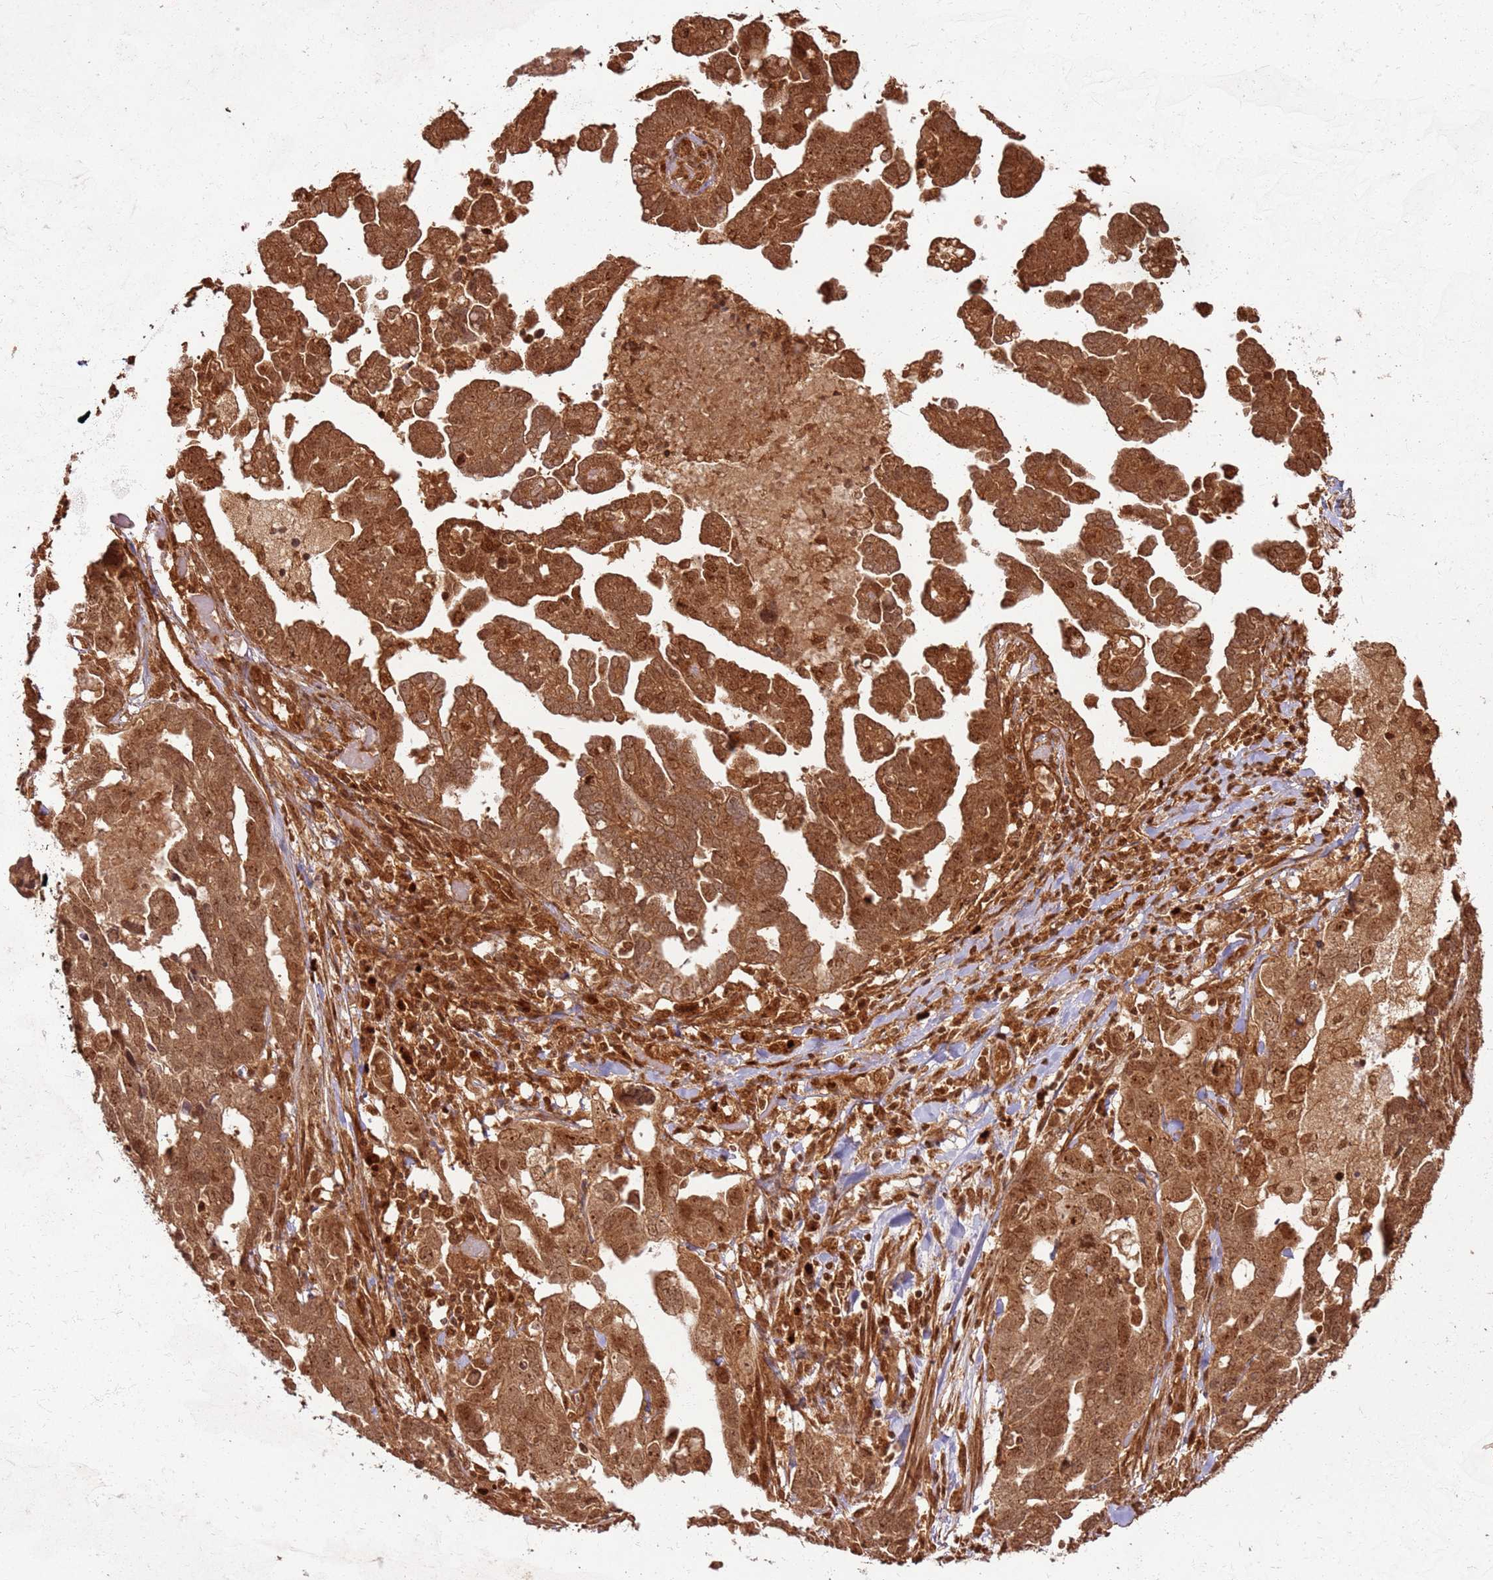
{"staining": {"intensity": "strong", "quantity": ">75%", "location": "cytoplasmic/membranous,nuclear"}, "tissue": "ovarian cancer", "cell_type": "Tumor cells", "image_type": "cancer", "snomed": [{"axis": "morphology", "description": "Cystadenocarcinoma, serous, NOS"}, {"axis": "topography", "description": "Ovary"}], "caption": "Ovarian serous cystadenocarcinoma was stained to show a protein in brown. There is high levels of strong cytoplasmic/membranous and nuclear positivity in approximately >75% of tumor cells. Nuclei are stained in blue.", "gene": "TBC1D13", "patient": {"sex": "female", "age": 54}}